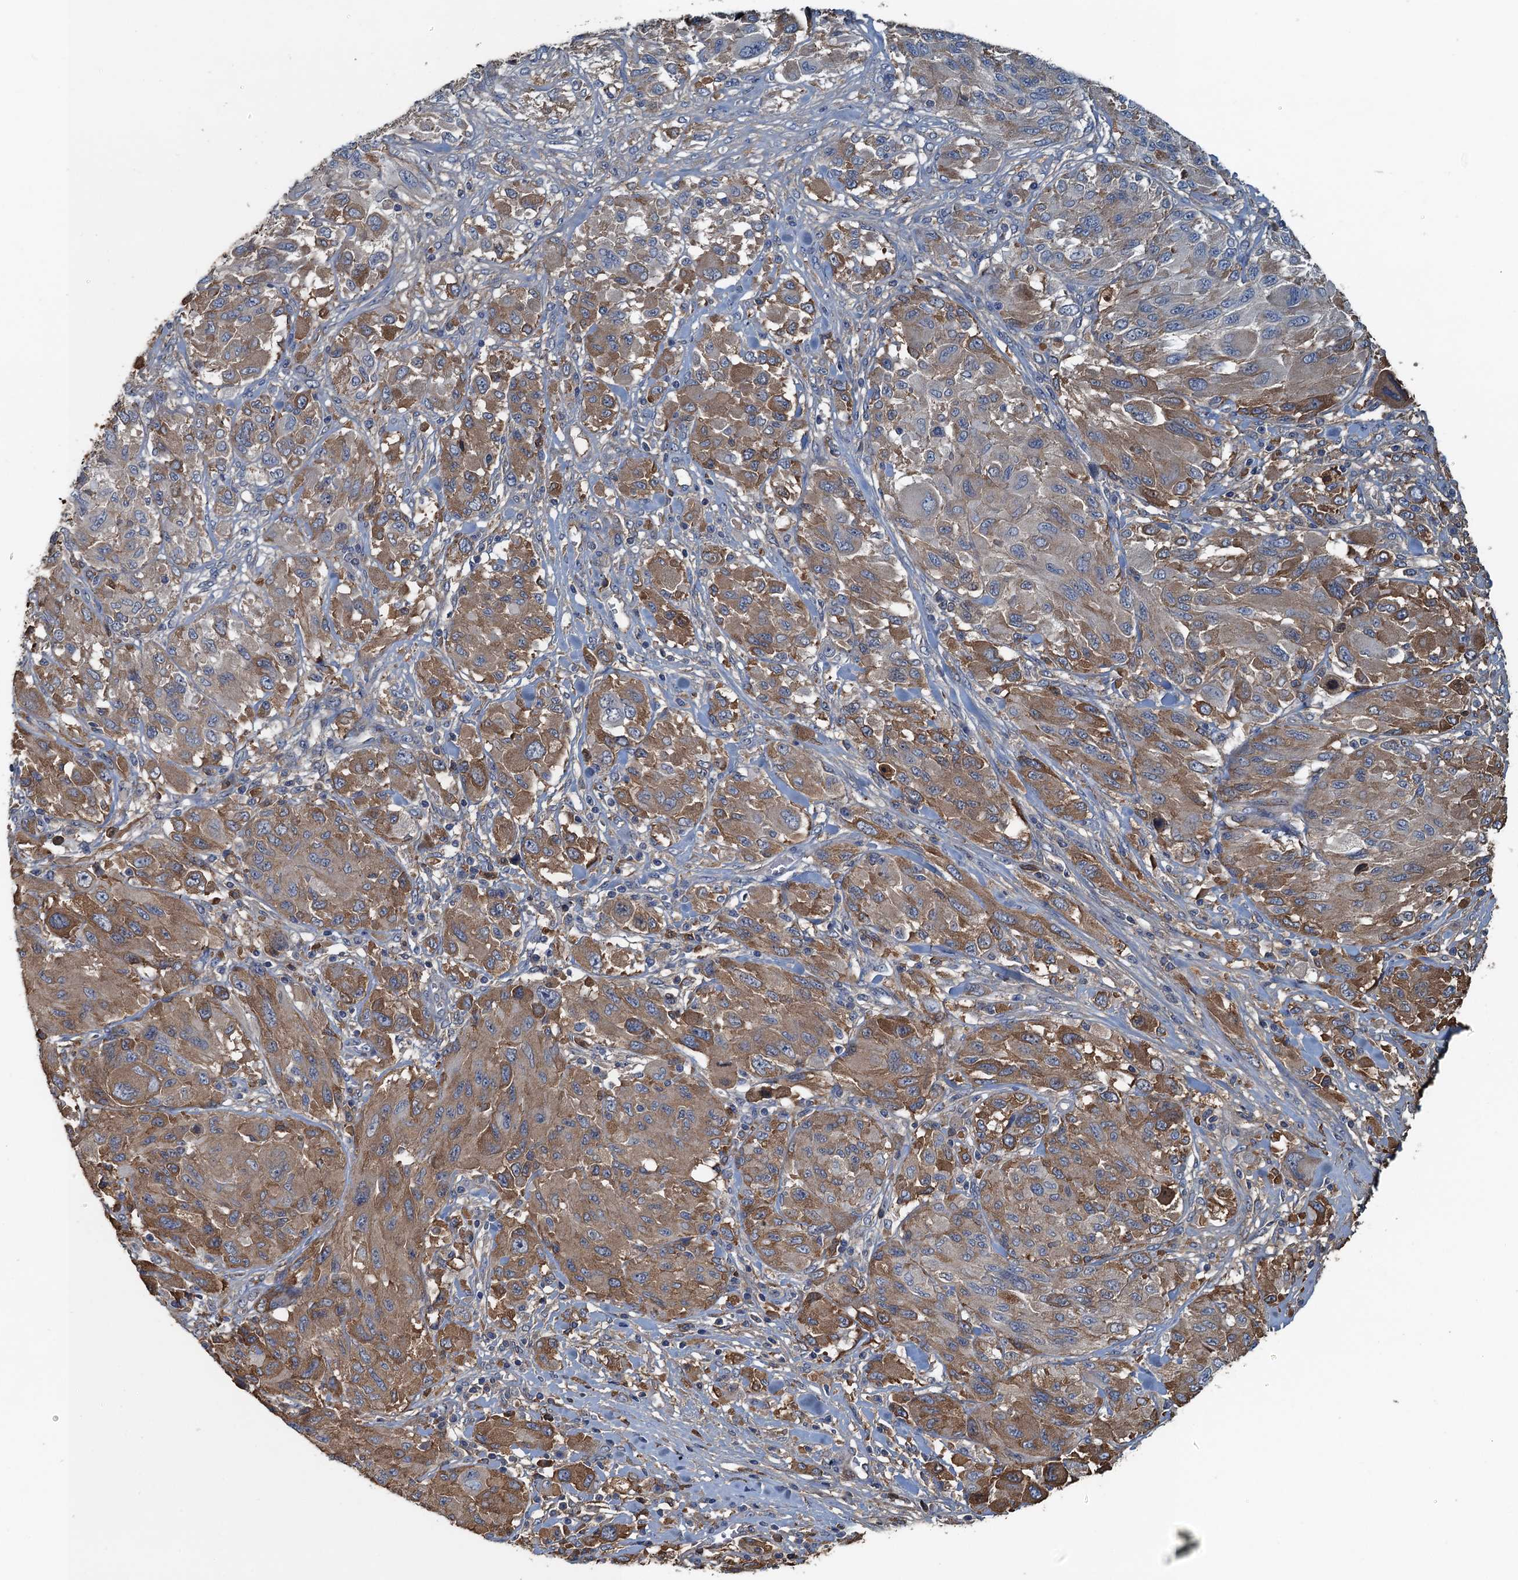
{"staining": {"intensity": "moderate", "quantity": ">75%", "location": "cytoplasmic/membranous"}, "tissue": "melanoma", "cell_type": "Tumor cells", "image_type": "cancer", "snomed": [{"axis": "morphology", "description": "Malignant melanoma, NOS"}, {"axis": "topography", "description": "Skin"}], "caption": "Tumor cells show medium levels of moderate cytoplasmic/membranous staining in approximately >75% of cells in human malignant melanoma.", "gene": "LSM14B", "patient": {"sex": "female", "age": 91}}